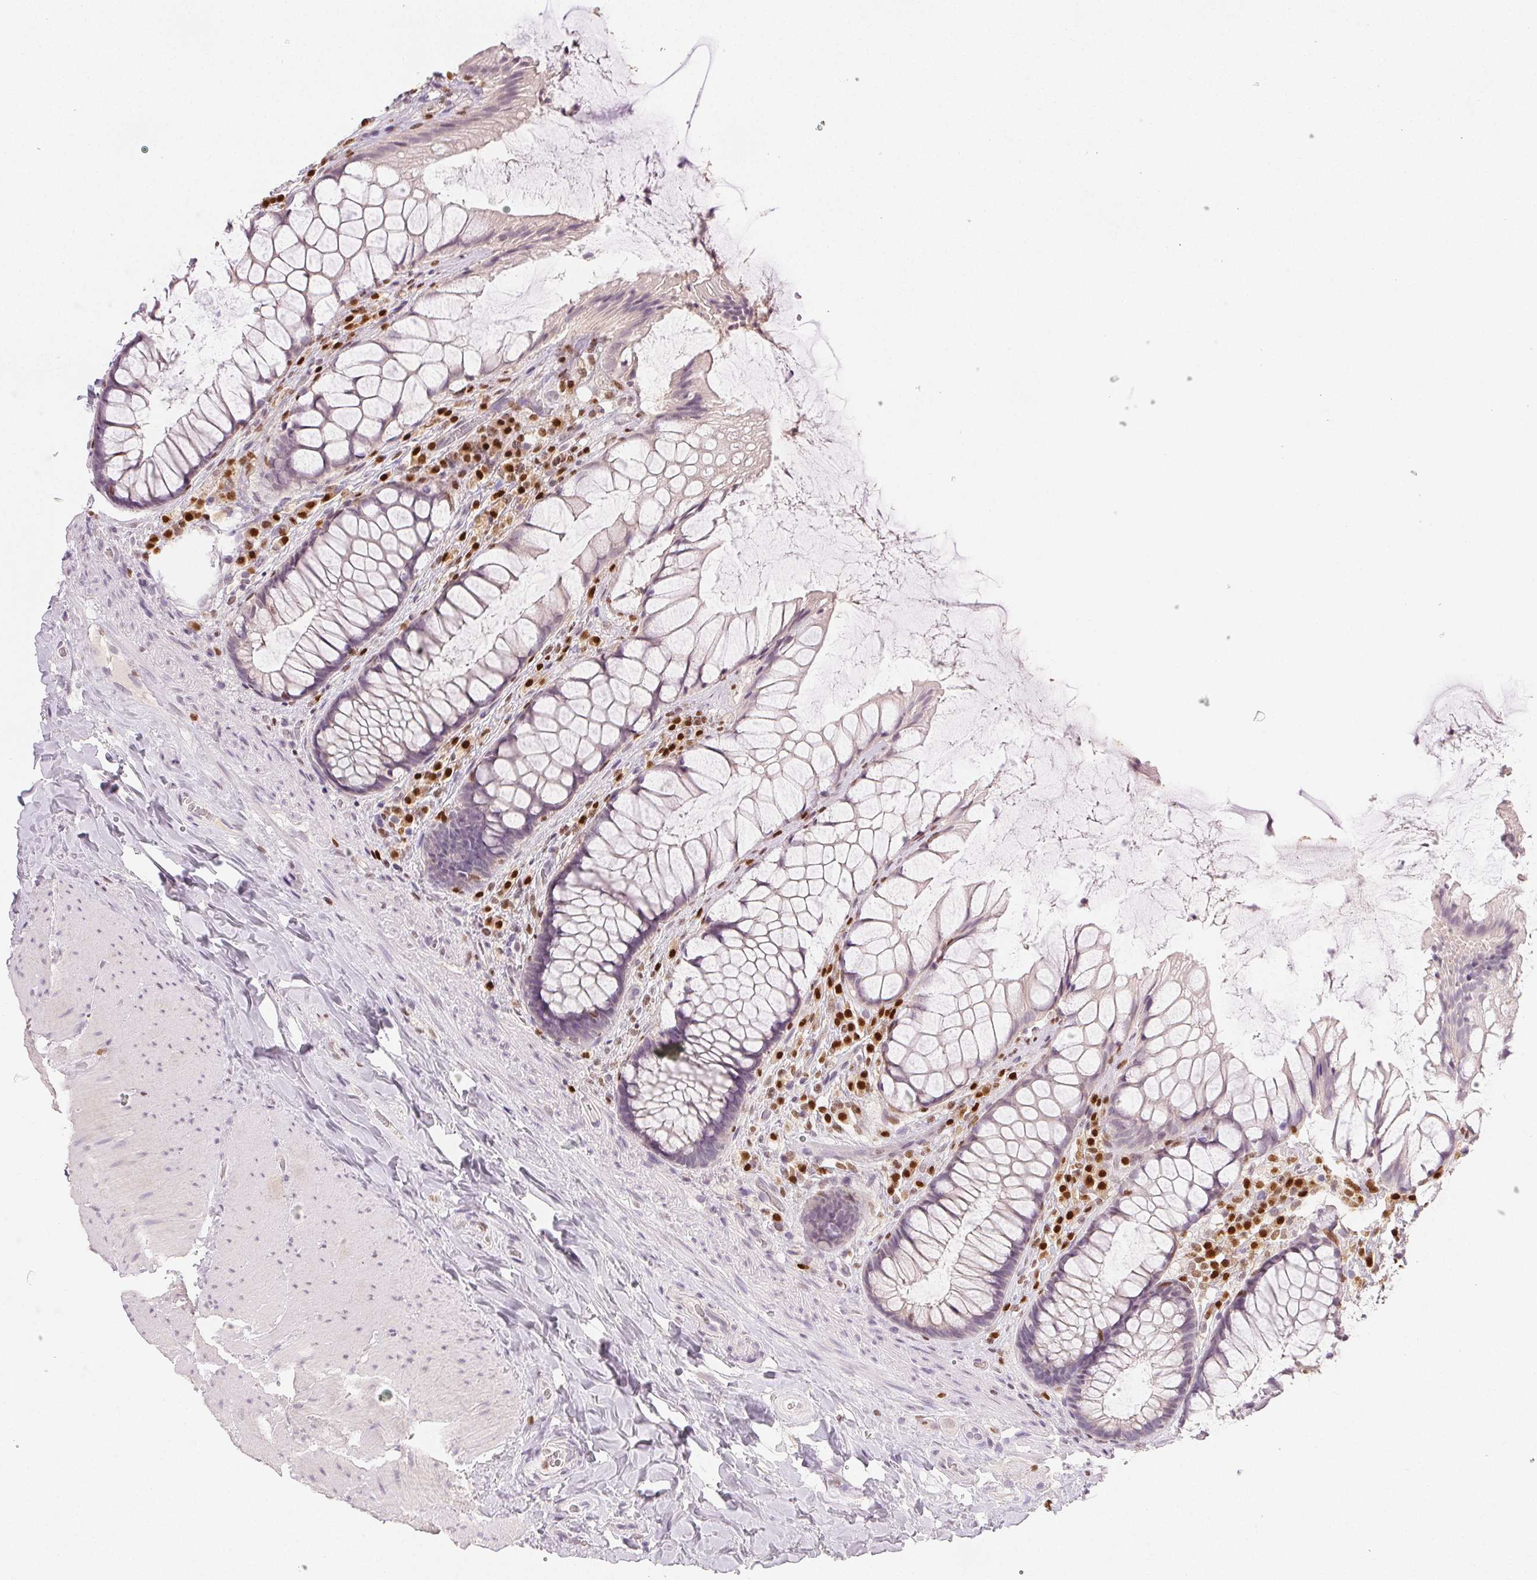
{"staining": {"intensity": "negative", "quantity": "none", "location": "none"}, "tissue": "rectum", "cell_type": "Glandular cells", "image_type": "normal", "snomed": [{"axis": "morphology", "description": "Normal tissue, NOS"}, {"axis": "topography", "description": "Rectum"}], "caption": "Benign rectum was stained to show a protein in brown. There is no significant positivity in glandular cells. The staining was performed using DAB (3,3'-diaminobenzidine) to visualize the protein expression in brown, while the nuclei were stained in blue with hematoxylin (Magnification: 20x).", "gene": "RUNX2", "patient": {"sex": "female", "age": 58}}